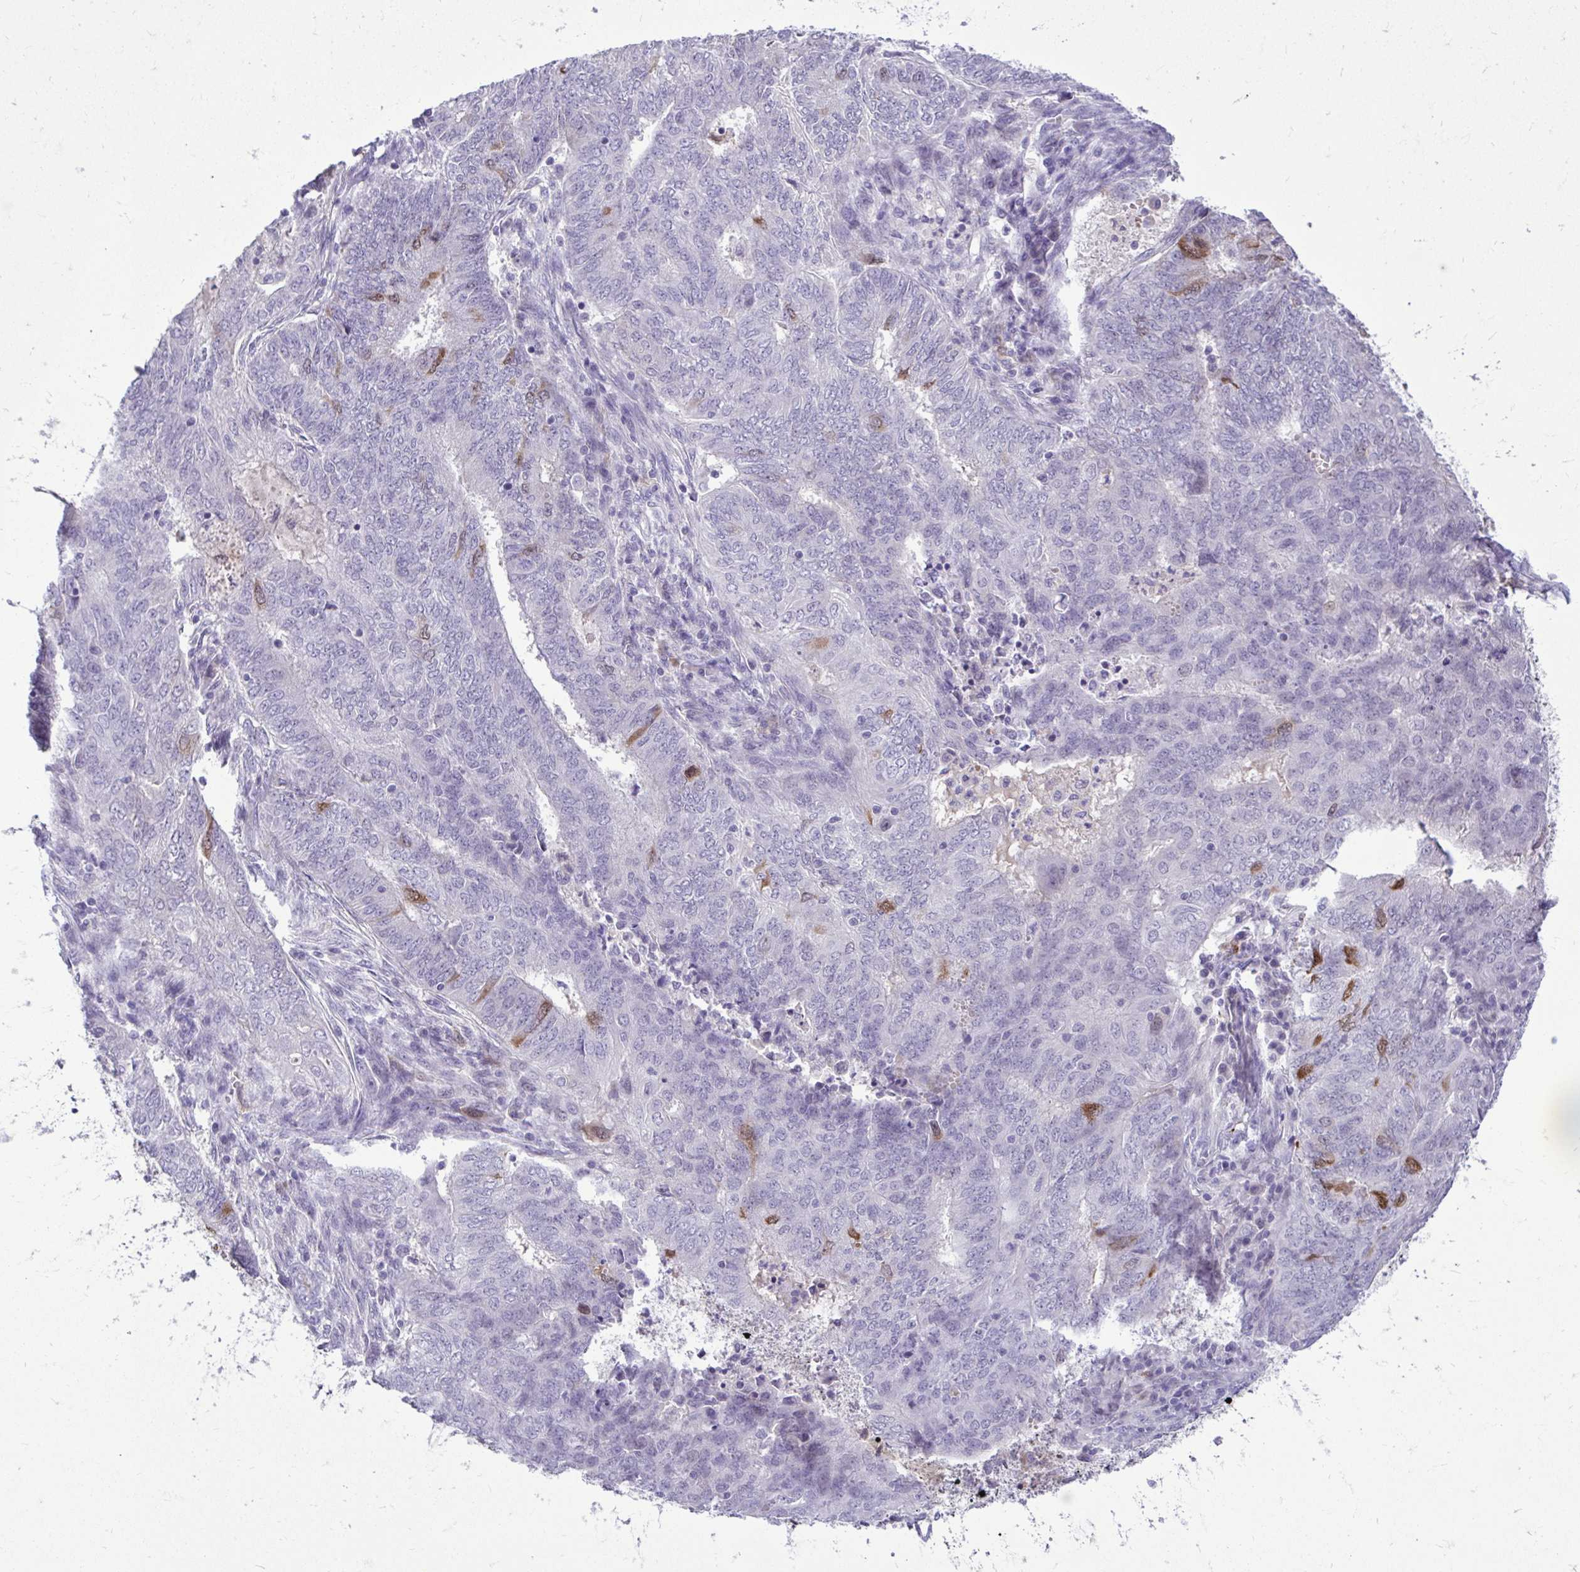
{"staining": {"intensity": "moderate", "quantity": "<25%", "location": "cytoplasmic/membranous,nuclear"}, "tissue": "endometrial cancer", "cell_type": "Tumor cells", "image_type": "cancer", "snomed": [{"axis": "morphology", "description": "Adenocarcinoma, NOS"}, {"axis": "topography", "description": "Endometrium"}], "caption": "Tumor cells reveal low levels of moderate cytoplasmic/membranous and nuclear staining in approximately <25% of cells in human endometrial adenocarcinoma.", "gene": "CDC20", "patient": {"sex": "female", "age": 62}}